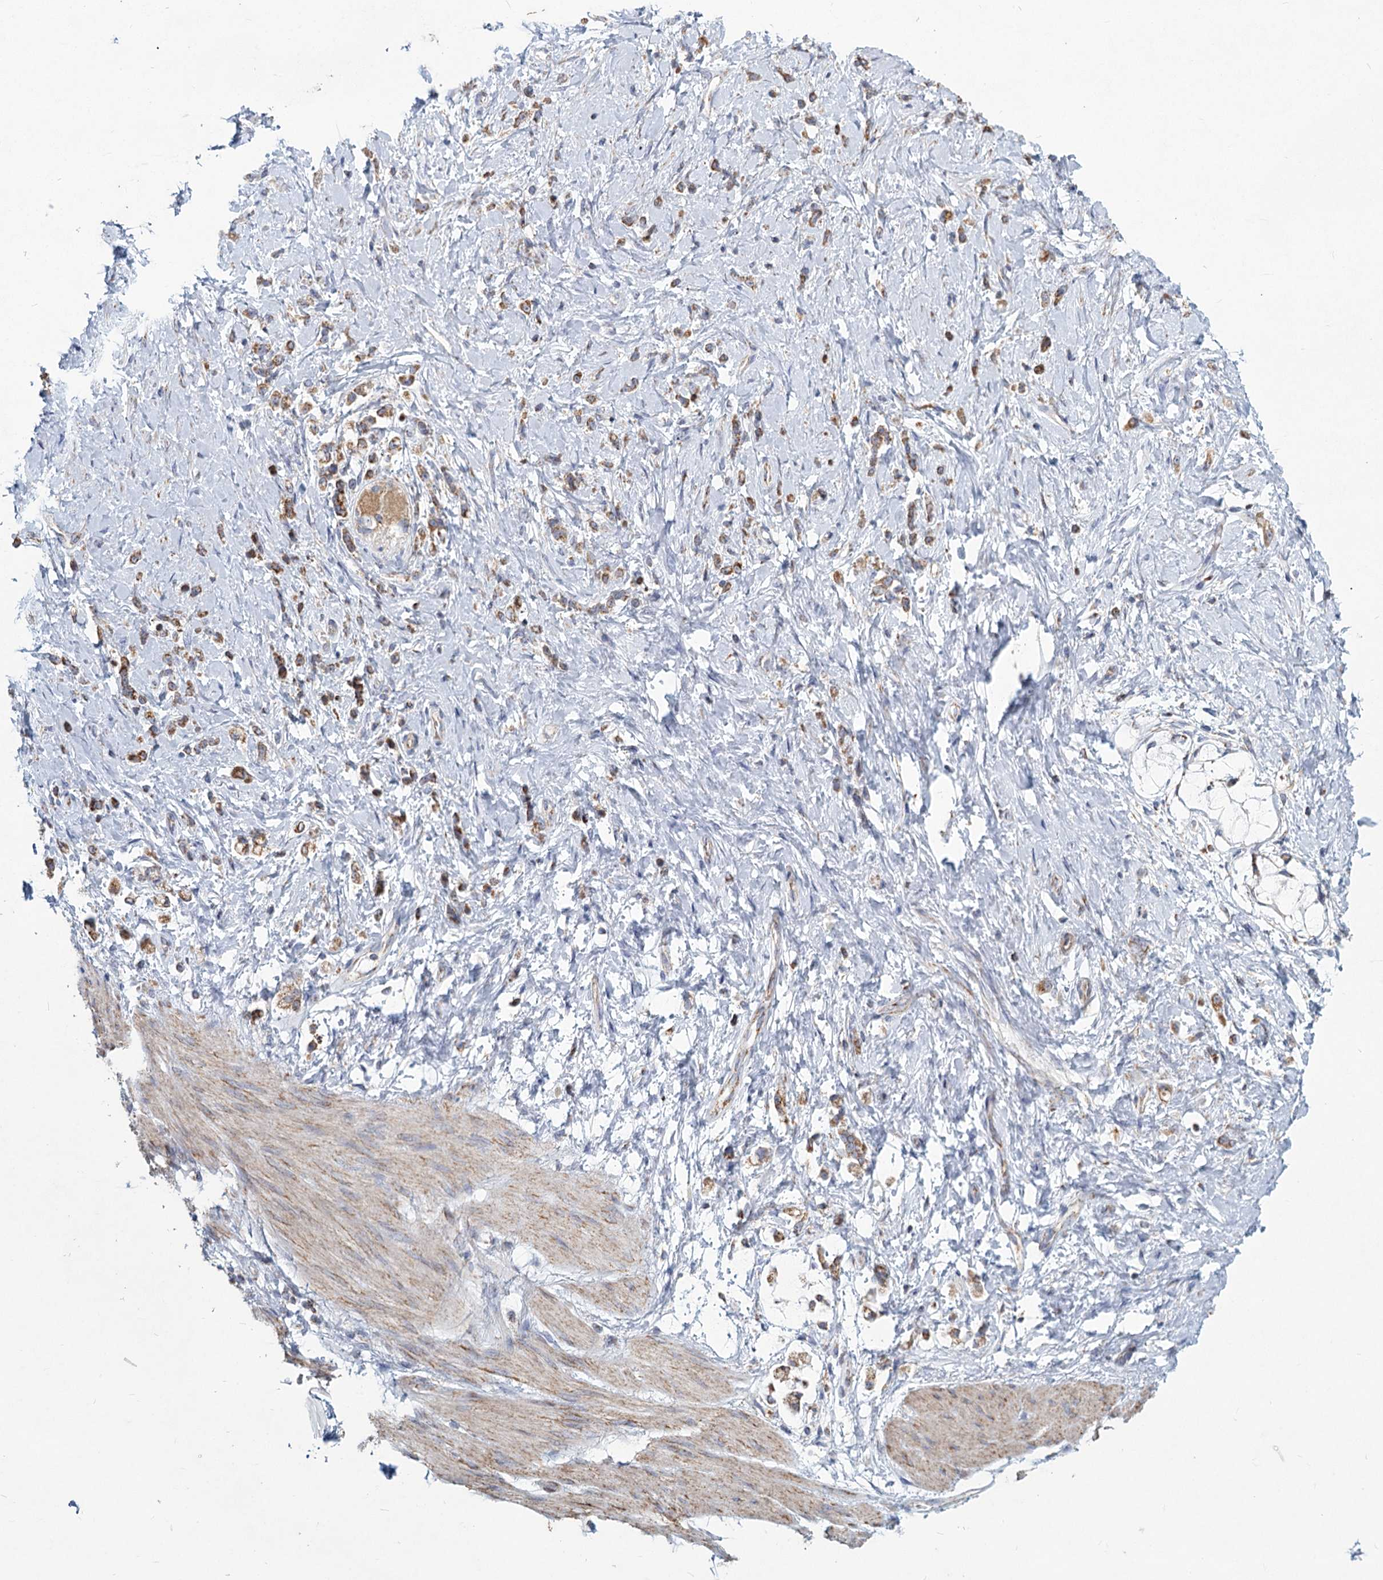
{"staining": {"intensity": "moderate", "quantity": ">75%", "location": "cytoplasmic/membranous"}, "tissue": "stomach cancer", "cell_type": "Tumor cells", "image_type": "cancer", "snomed": [{"axis": "morphology", "description": "Adenocarcinoma, NOS"}, {"axis": "topography", "description": "Stomach"}], "caption": "An immunohistochemistry (IHC) image of tumor tissue is shown. Protein staining in brown labels moderate cytoplasmic/membranous positivity in stomach adenocarcinoma within tumor cells. (DAB = brown stain, brightfield microscopy at high magnification).", "gene": "NDUFC2", "patient": {"sex": "female", "age": 60}}